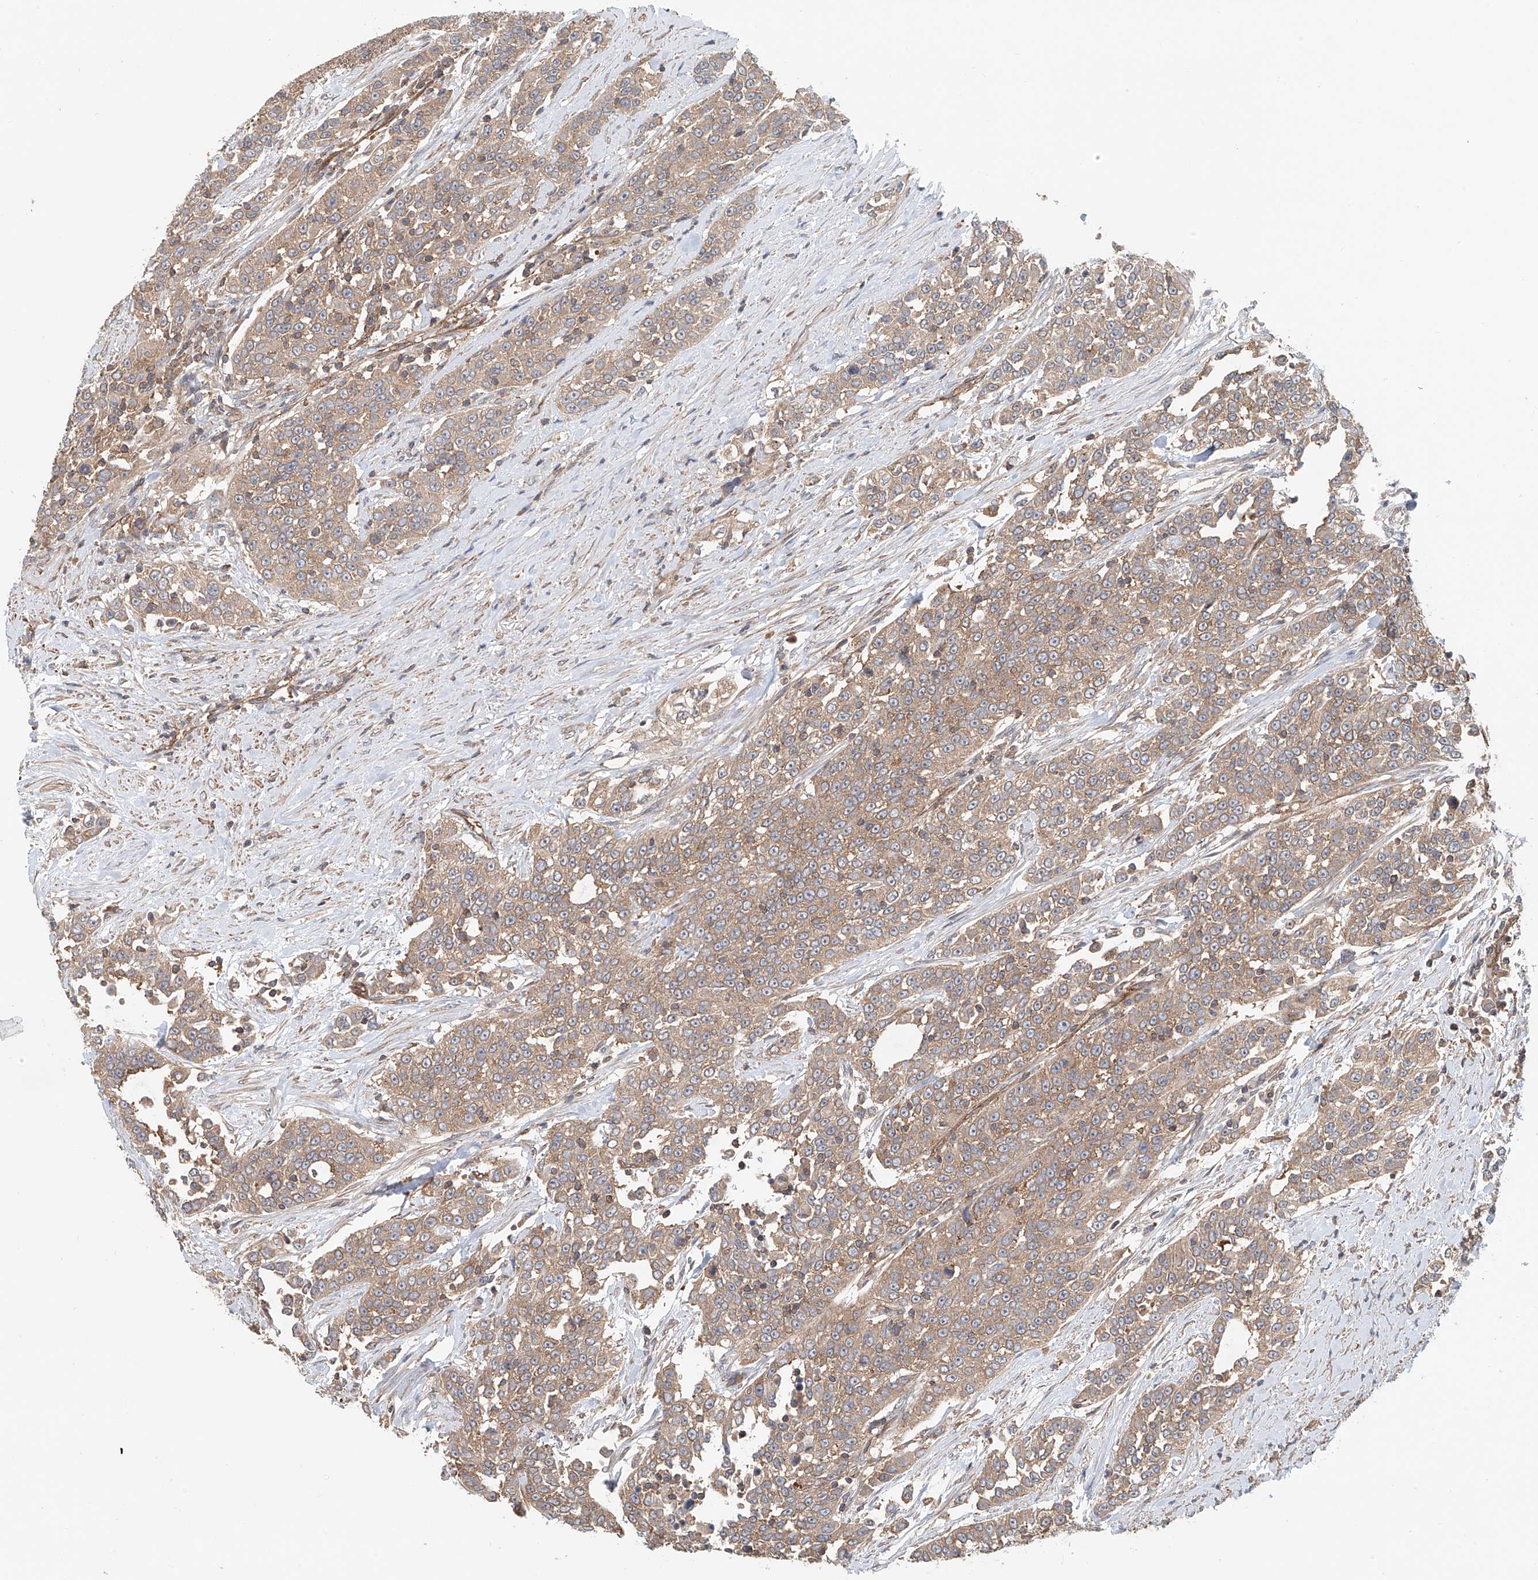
{"staining": {"intensity": "weak", "quantity": ">75%", "location": "cytoplasmic/membranous"}, "tissue": "urothelial cancer", "cell_type": "Tumor cells", "image_type": "cancer", "snomed": [{"axis": "morphology", "description": "Urothelial carcinoma, High grade"}, {"axis": "topography", "description": "Urinary bladder"}], "caption": "Protein expression analysis of urothelial cancer displays weak cytoplasmic/membranous positivity in about >75% of tumor cells. Nuclei are stained in blue.", "gene": "FRYL", "patient": {"sex": "female", "age": 80}}